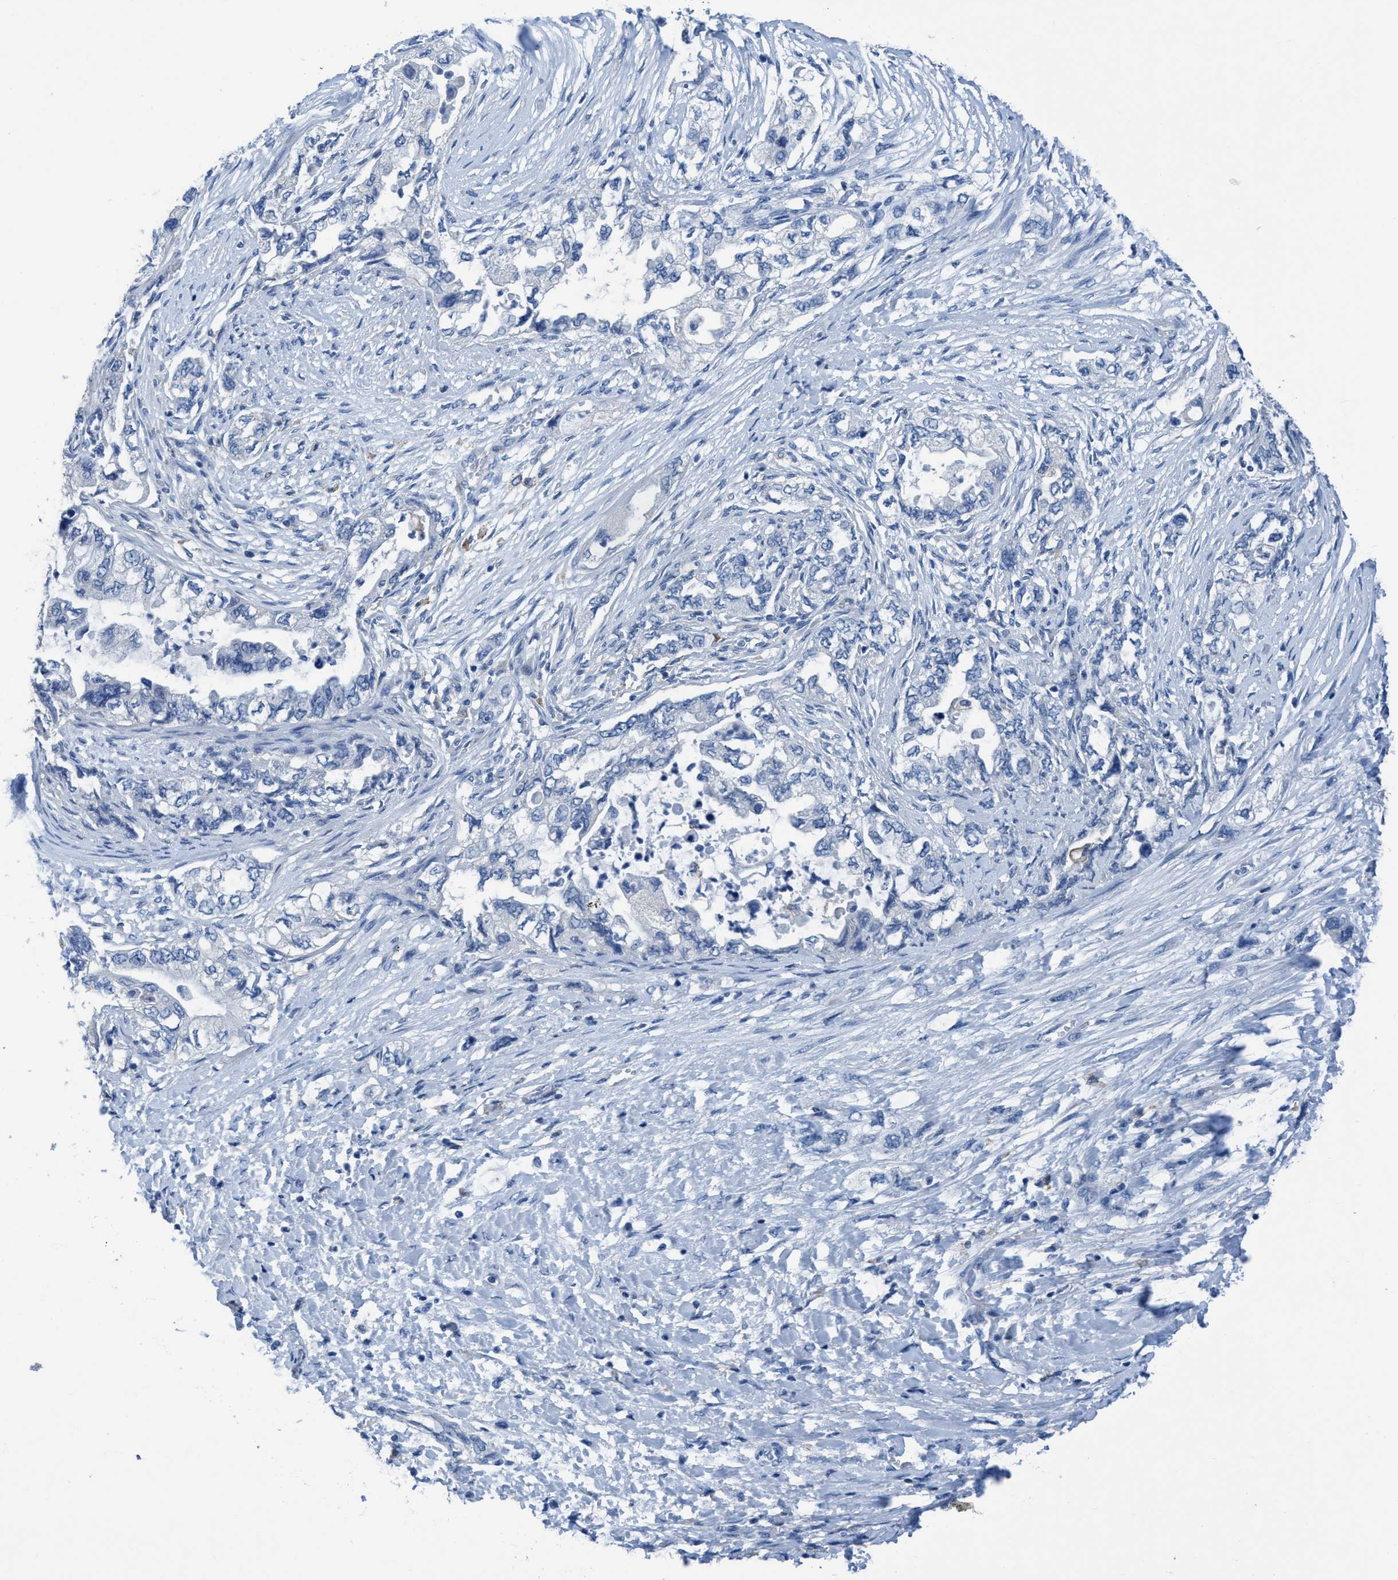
{"staining": {"intensity": "negative", "quantity": "none", "location": "none"}, "tissue": "pancreatic cancer", "cell_type": "Tumor cells", "image_type": "cancer", "snomed": [{"axis": "morphology", "description": "Adenocarcinoma, NOS"}, {"axis": "topography", "description": "Pancreas"}], "caption": "Protein analysis of pancreatic cancer (adenocarcinoma) reveals no significant staining in tumor cells.", "gene": "DNAI1", "patient": {"sex": "female", "age": 73}}